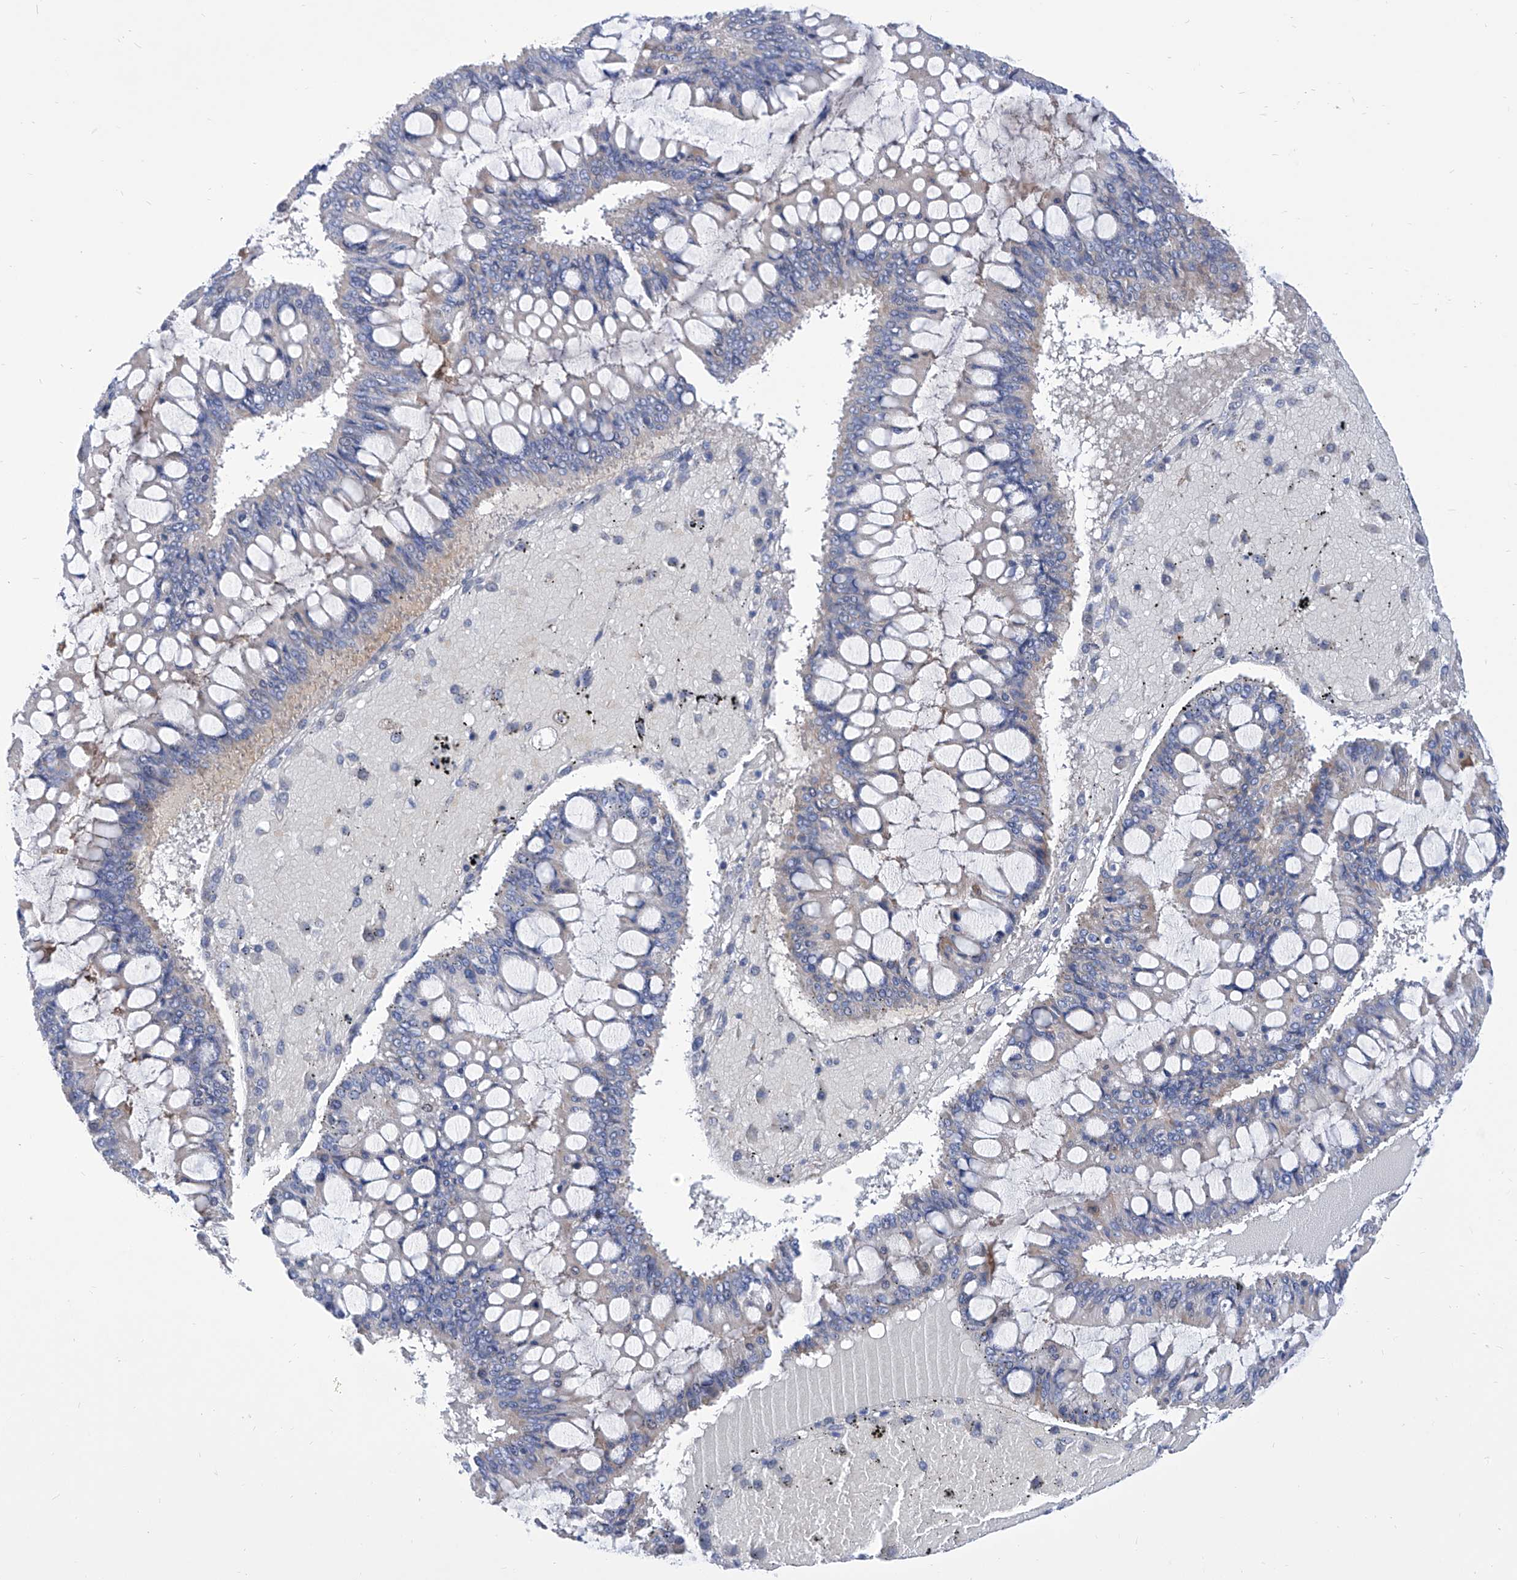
{"staining": {"intensity": "negative", "quantity": "none", "location": "none"}, "tissue": "ovarian cancer", "cell_type": "Tumor cells", "image_type": "cancer", "snomed": [{"axis": "morphology", "description": "Cystadenocarcinoma, mucinous, NOS"}, {"axis": "topography", "description": "Ovary"}], "caption": "Ovarian cancer (mucinous cystadenocarcinoma) was stained to show a protein in brown. There is no significant staining in tumor cells. (Immunohistochemistry, brightfield microscopy, high magnification).", "gene": "SRBD1", "patient": {"sex": "female", "age": 73}}